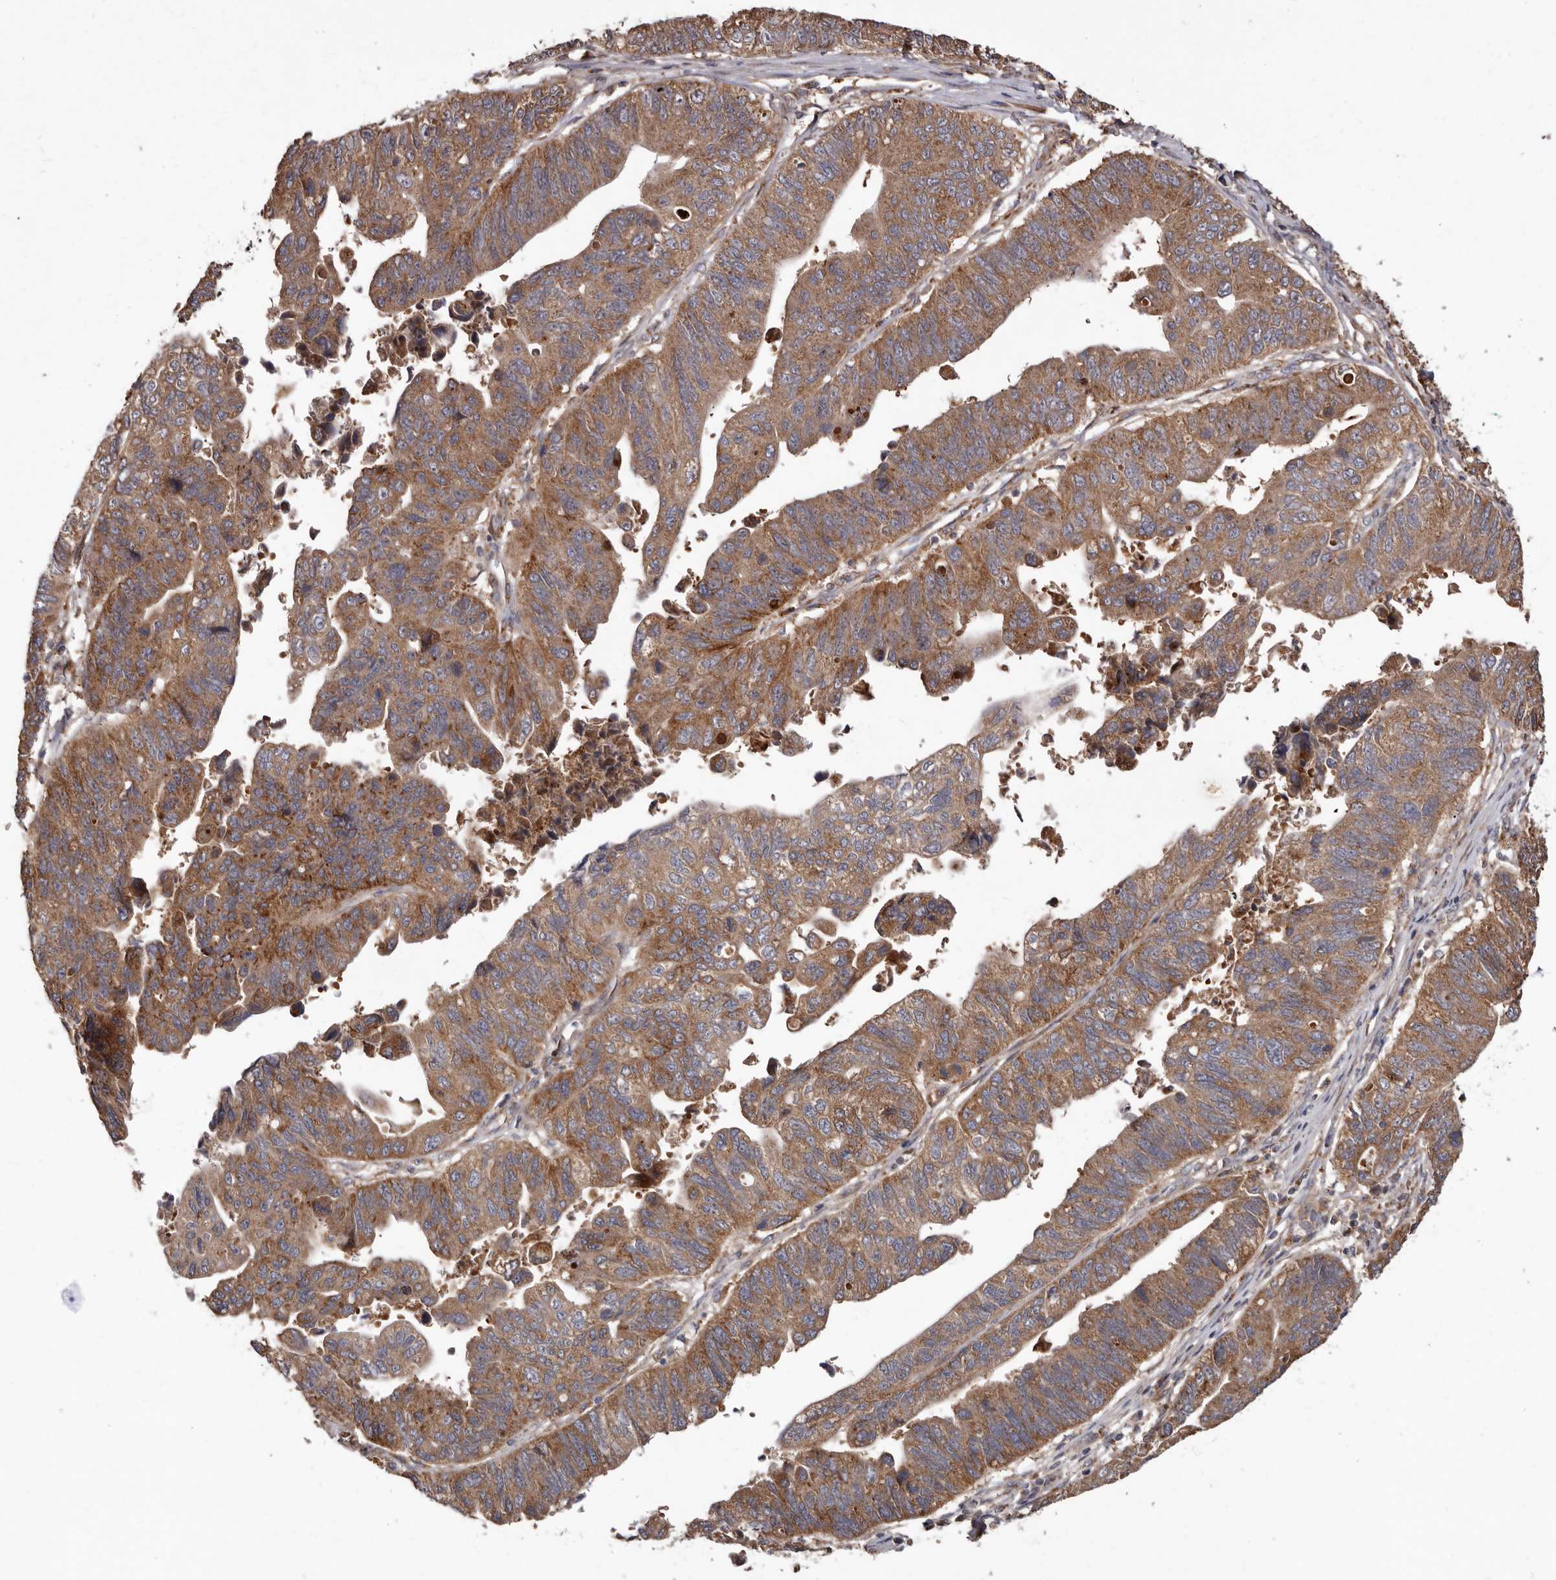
{"staining": {"intensity": "strong", "quantity": "25%-75%", "location": "cytoplasmic/membranous"}, "tissue": "stomach cancer", "cell_type": "Tumor cells", "image_type": "cancer", "snomed": [{"axis": "morphology", "description": "Adenocarcinoma, NOS"}, {"axis": "topography", "description": "Stomach"}], "caption": "Stomach adenocarcinoma stained with a brown dye demonstrates strong cytoplasmic/membranous positive expression in about 25%-75% of tumor cells.", "gene": "GOT1L1", "patient": {"sex": "male", "age": 59}}